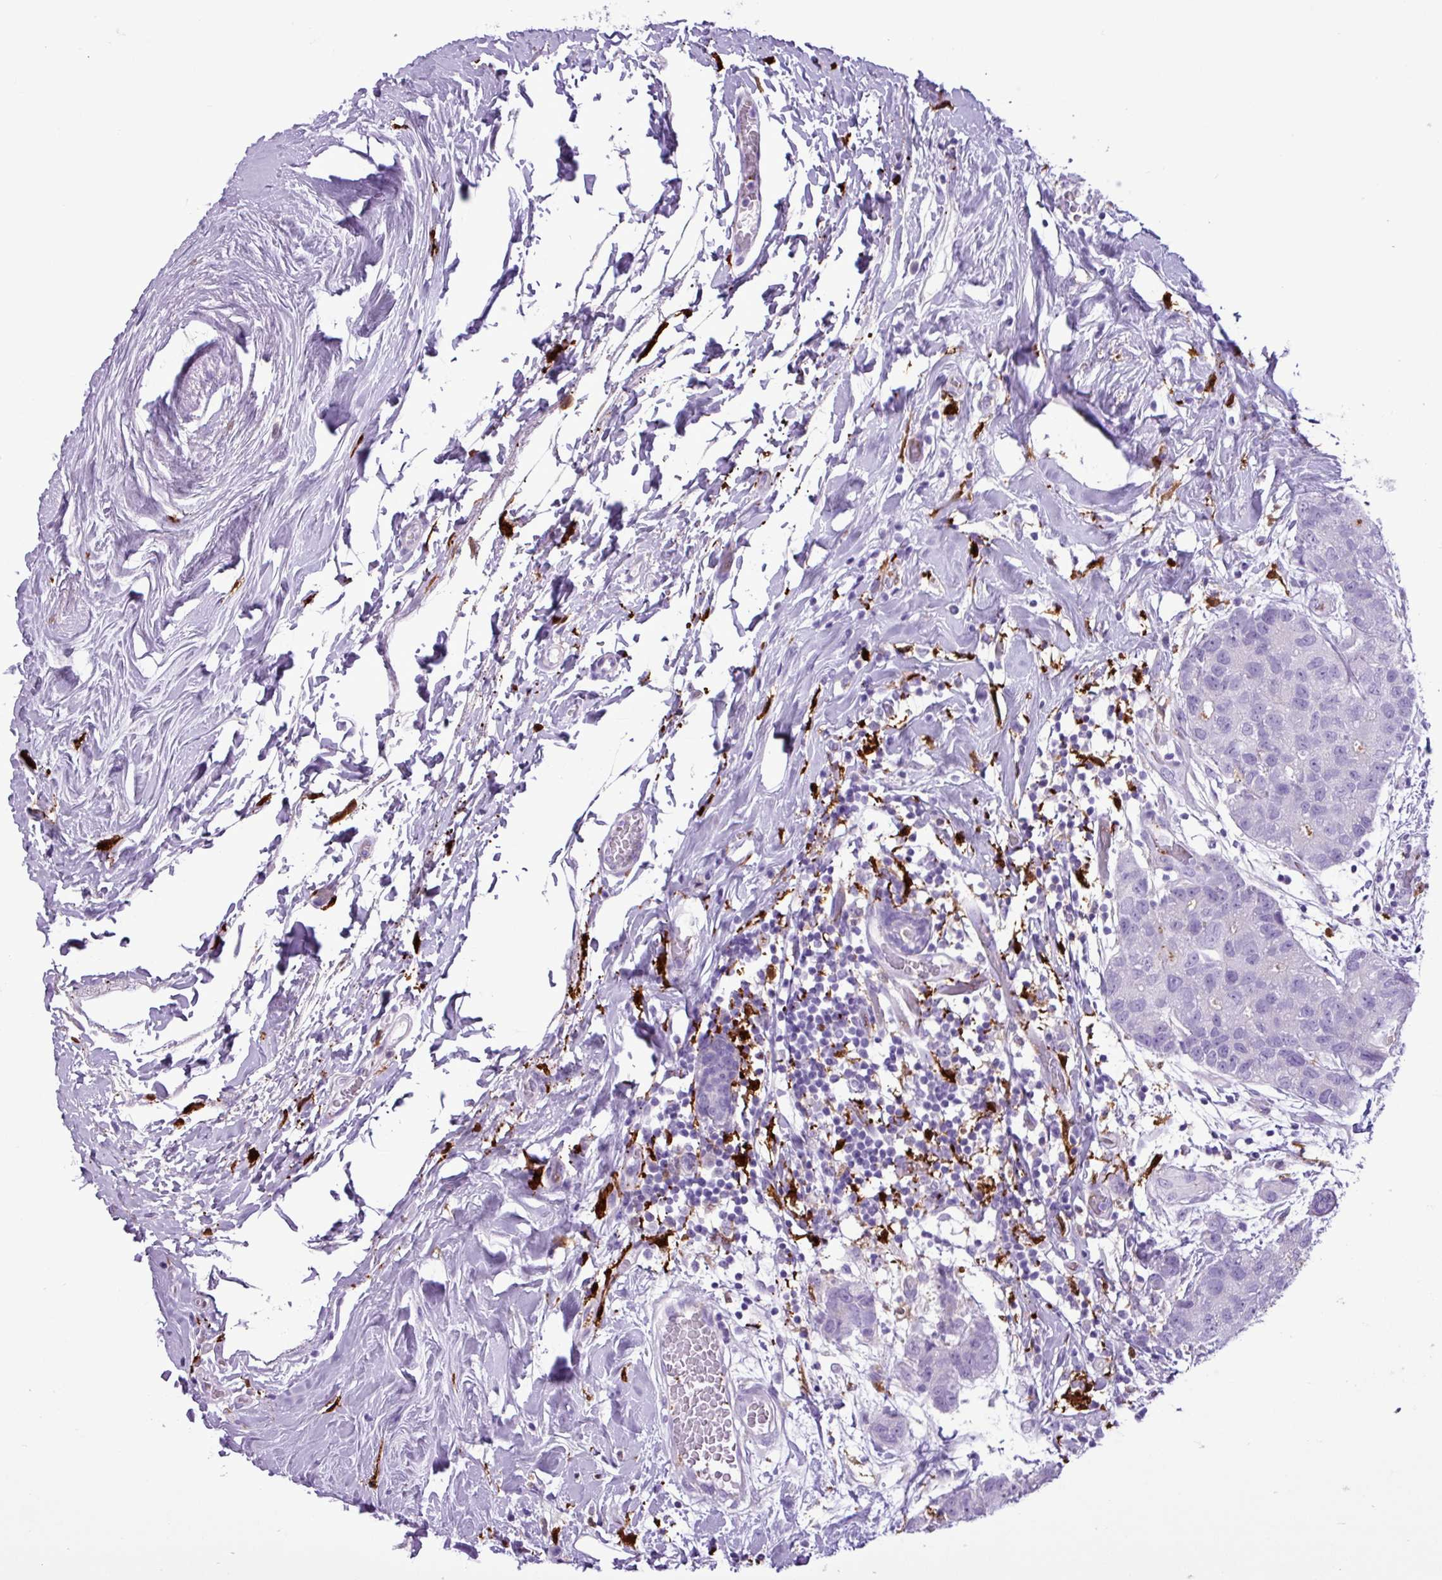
{"staining": {"intensity": "negative", "quantity": "none", "location": "none"}, "tissue": "breast cancer", "cell_type": "Tumor cells", "image_type": "cancer", "snomed": [{"axis": "morphology", "description": "Duct carcinoma"}, {"axis": "topography", "description": "Breast"}], "caption": "Protein analysis of infiltrating ductal carcinoma (breast) displays no significant staining in tumor cells. (DAB IHC visualized using brightfield microscopy, high magnification).", "gene": "TMEM200C", "patient": {"sex": "female", "age": 62}}